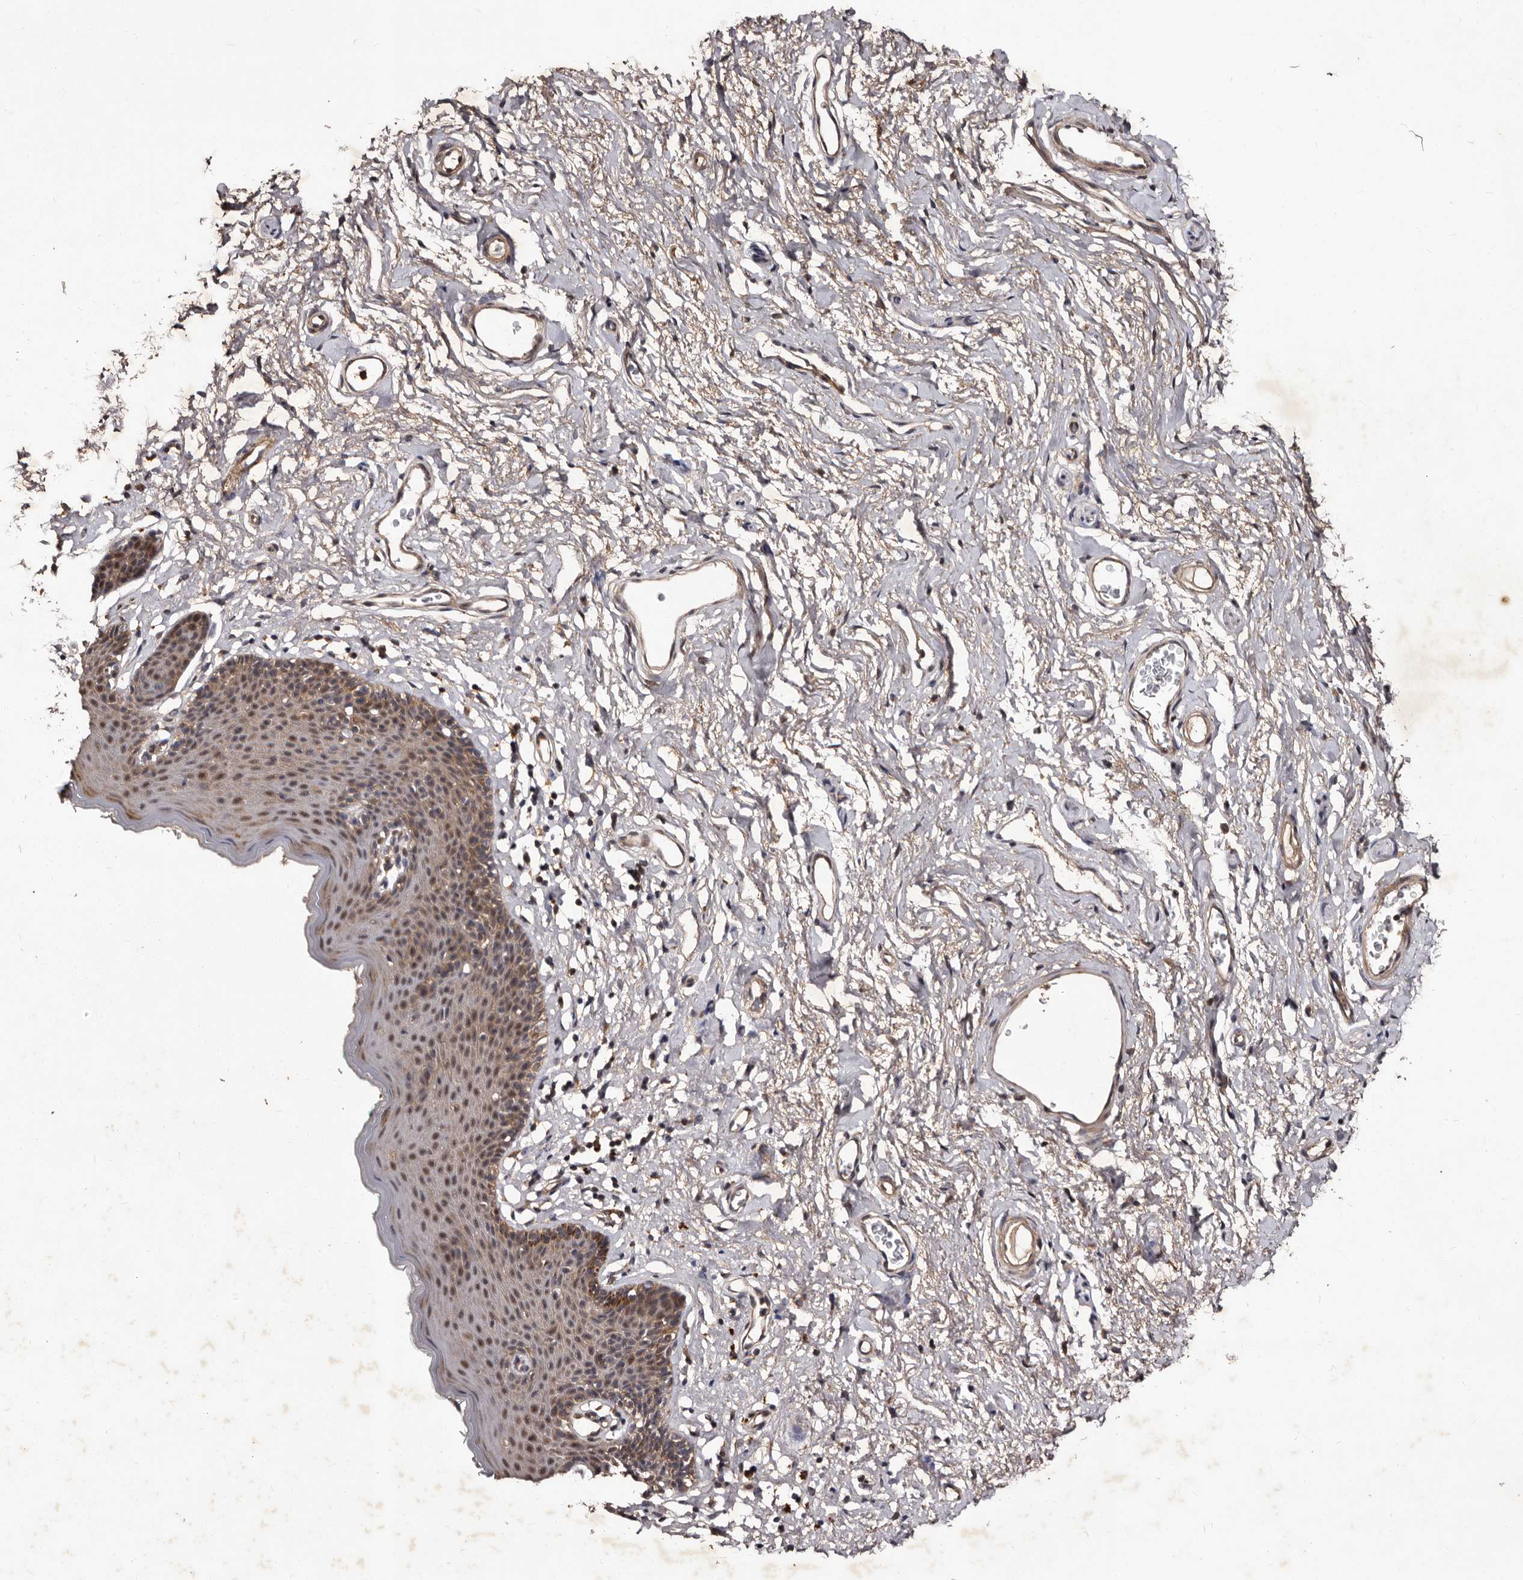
{"staining": {"intensity": "moderate", "quantity": ">75%", "location": "cytoplasmic/membranous,nuclear"}, "tissue": "skin", "cell_type": "Epidermal cells", "image_type": "normal", "snomed": [{"axis": "morphology", "description": "Normal tissue, NOS"}, {"axis": "topography", "description": "Vulva"}], "caption": "Skin stained with a brown dye demonstrates moderate cytoplasmic/membranous,nuclear positive expression in approximately >75% of epidermal cells.", "gene": "MKRN3", "patient": {"sex": "female", "age": 66}}